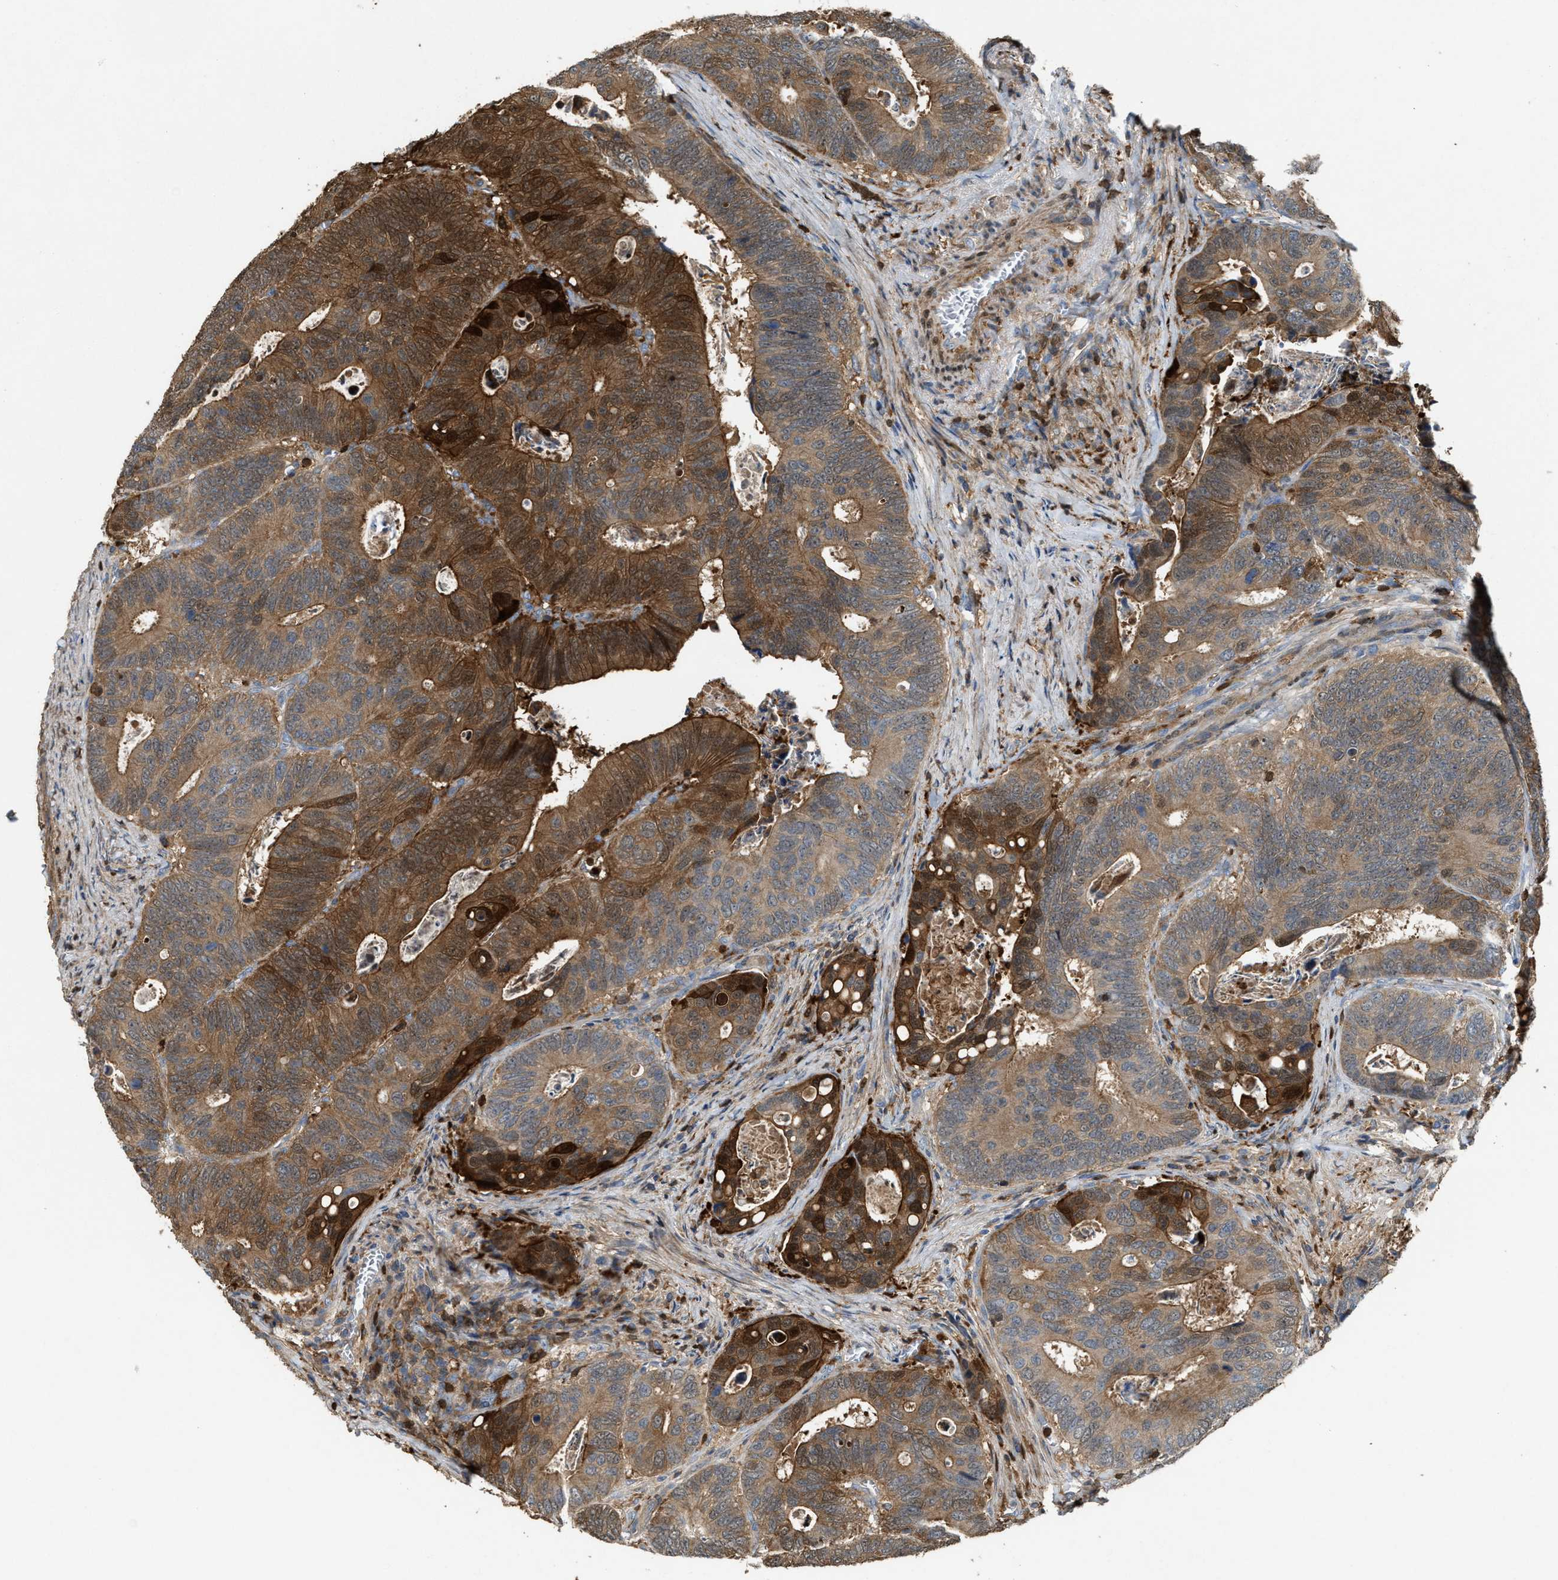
{"staining": {"intensity": "moderate", "quantity": ">75%", "location": "cytoplasmic/membranous"}, "tissue": "colorectal cancer", "cell_type": "Tumor cells", "image_type": "cancer", "snomed": [{"axis": "morphology", "description": "Inflammation, NOS"}, {"axis": "morphology", "description": "Adenocarcinoma, NOS"}, {"axis": "topography", "description": "Colon"}], "caption": "Protein expression analysis of human adenocarcinoma (colorectal) reveals moderate cytoplasmic/membranous expression in about >75% of tumor cells.", "gene": "SERPINB5", "patient": {"sex": "male", "age": 72}}